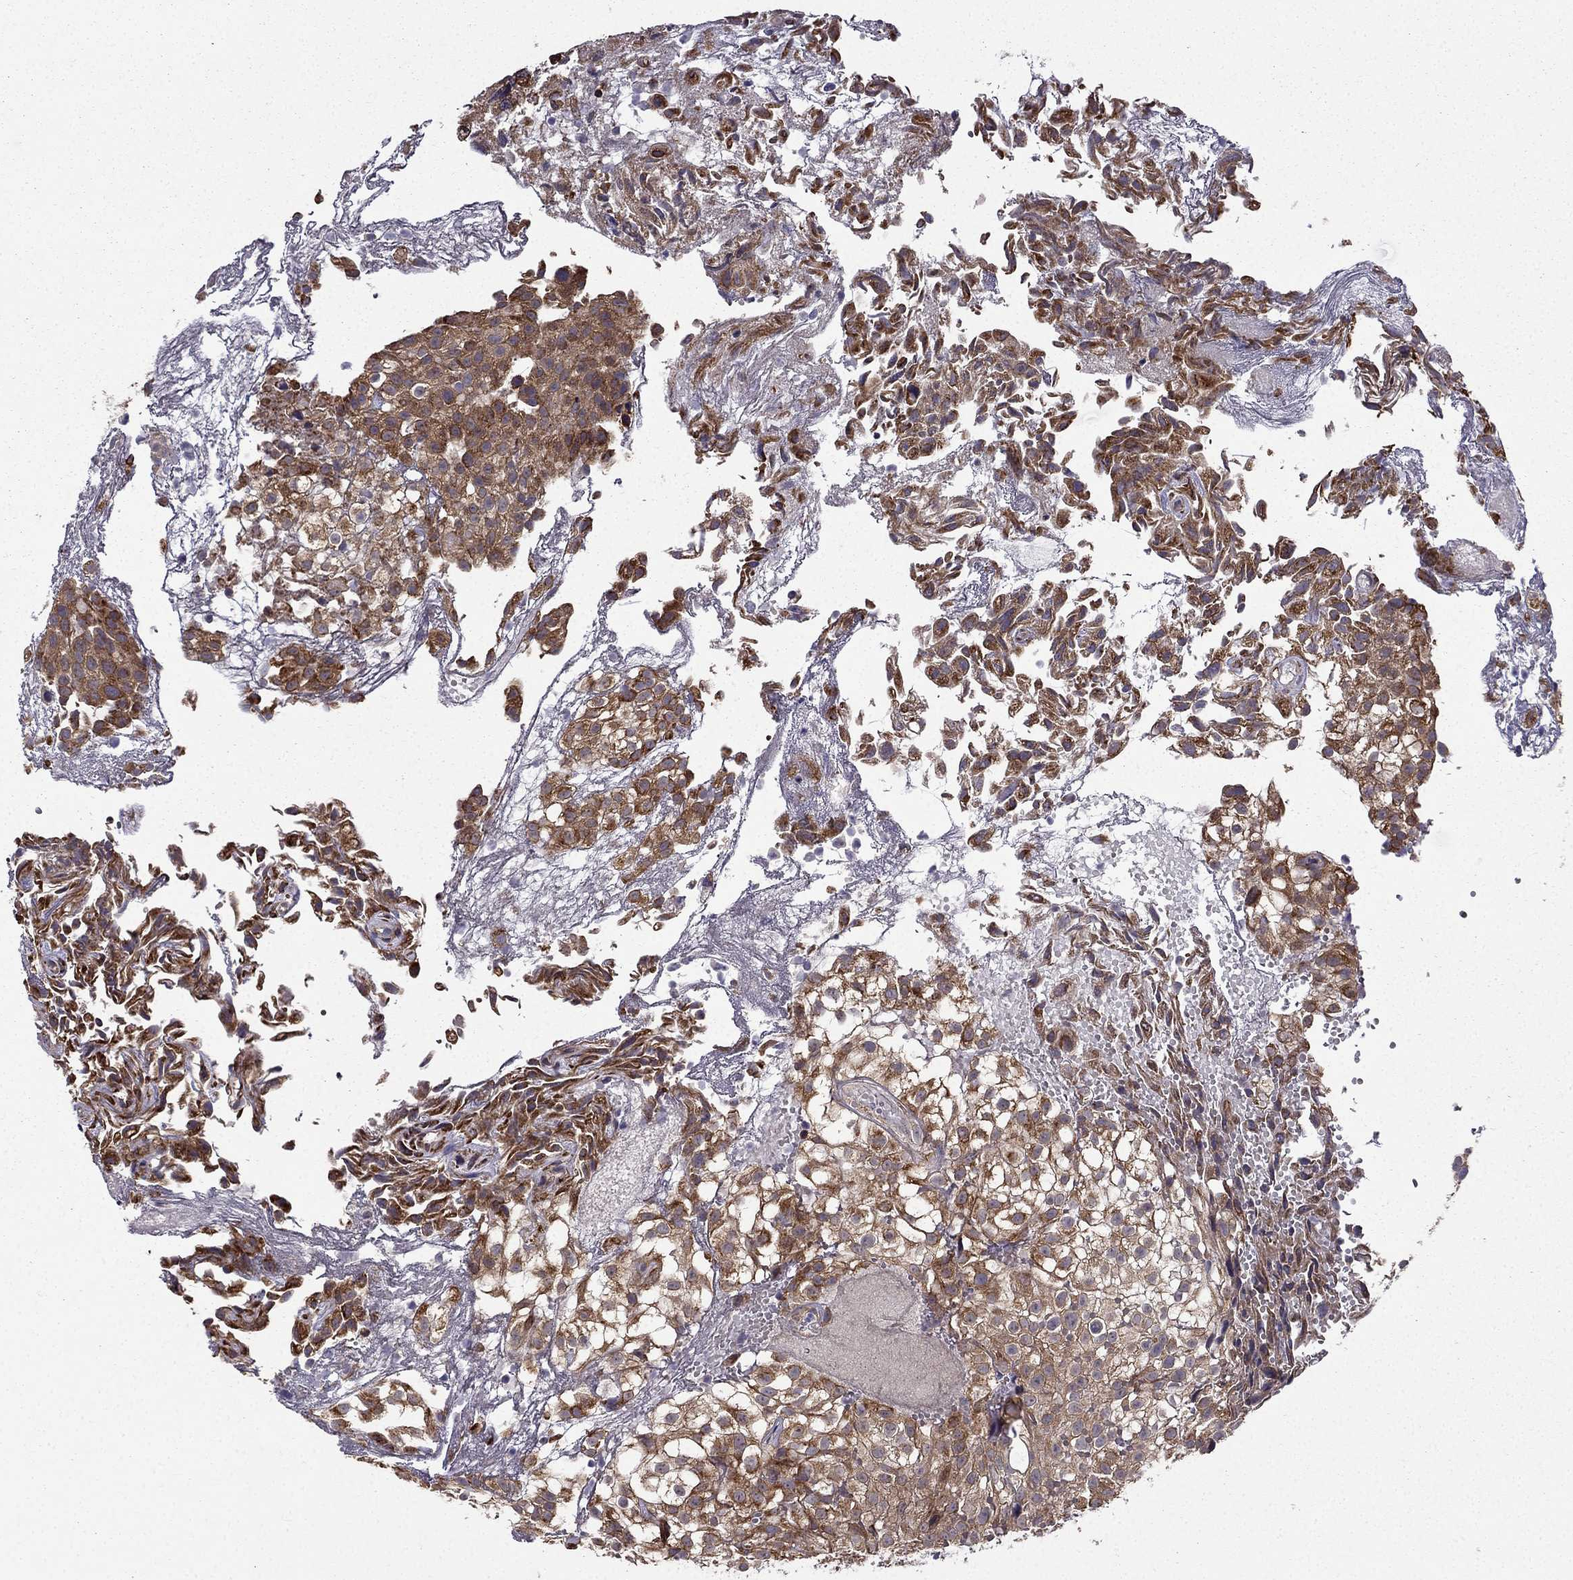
{"staining": {"intensity": "moderate", "quantity": "25%-75%", "location": "cytoplasmic/membranous"}, "tissue": "urothelial cancer", "cell_type": "Tumor cells", "image_type": "cancer", "snomed": [{"axis": "morphology", "description": "Urothelial carcinoma, High grade"}, {"axis": "topography", "description": "Urinary bladder"}], "caption": "Immunohistochemistry (IHC) histopathology image of neoplastic tissue: human urothelial cancer stained using immunohistochemistry exhibits medium levels of moderate protein expression localized specifically in the cytoplasmic/membranous of tumor cells, appearing as a cytoplasmic/membranous brown color.", "gene": "ARHGEF28", "patient": {"sex": "male", "age": 56}}